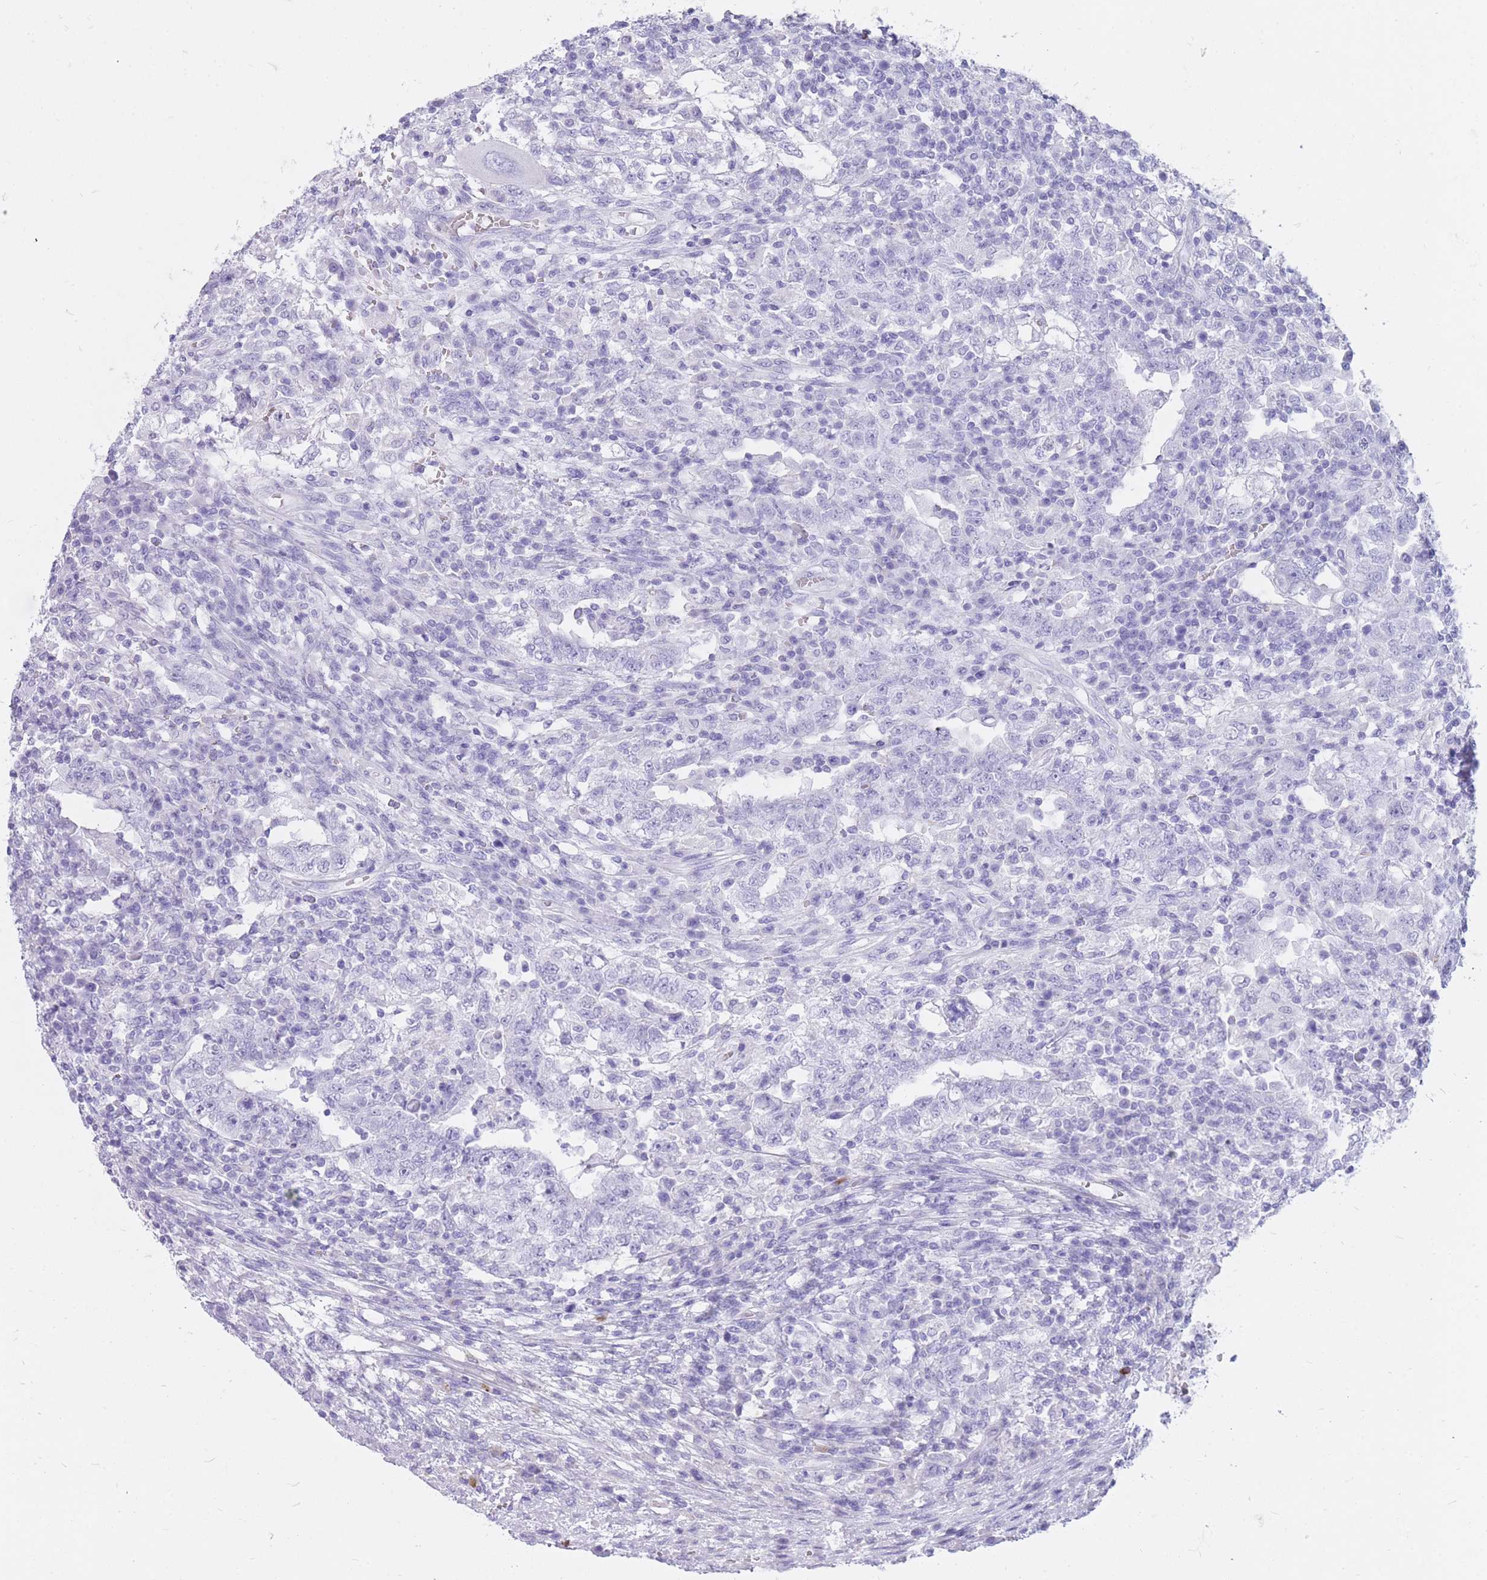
{"staining": {"intensity": "negative", "quantity": "none", "location": "none"}, "tissue": "testis cancer", "cell_type": "Tumor cells", "image_type": "cancer", "snomed": [{"axis": "morphology", "description": "Carcinoma, Embryonal, NOS"}, {"axis": "topography", "description": "Testis"}], "caption": "Immunohistochemistry of human testis cancer (embryonal carcinoma) exhibits no positivity in tumor cells.", "gene": "CYP21A2", "patient": {"sex": "male", "age": 26}}